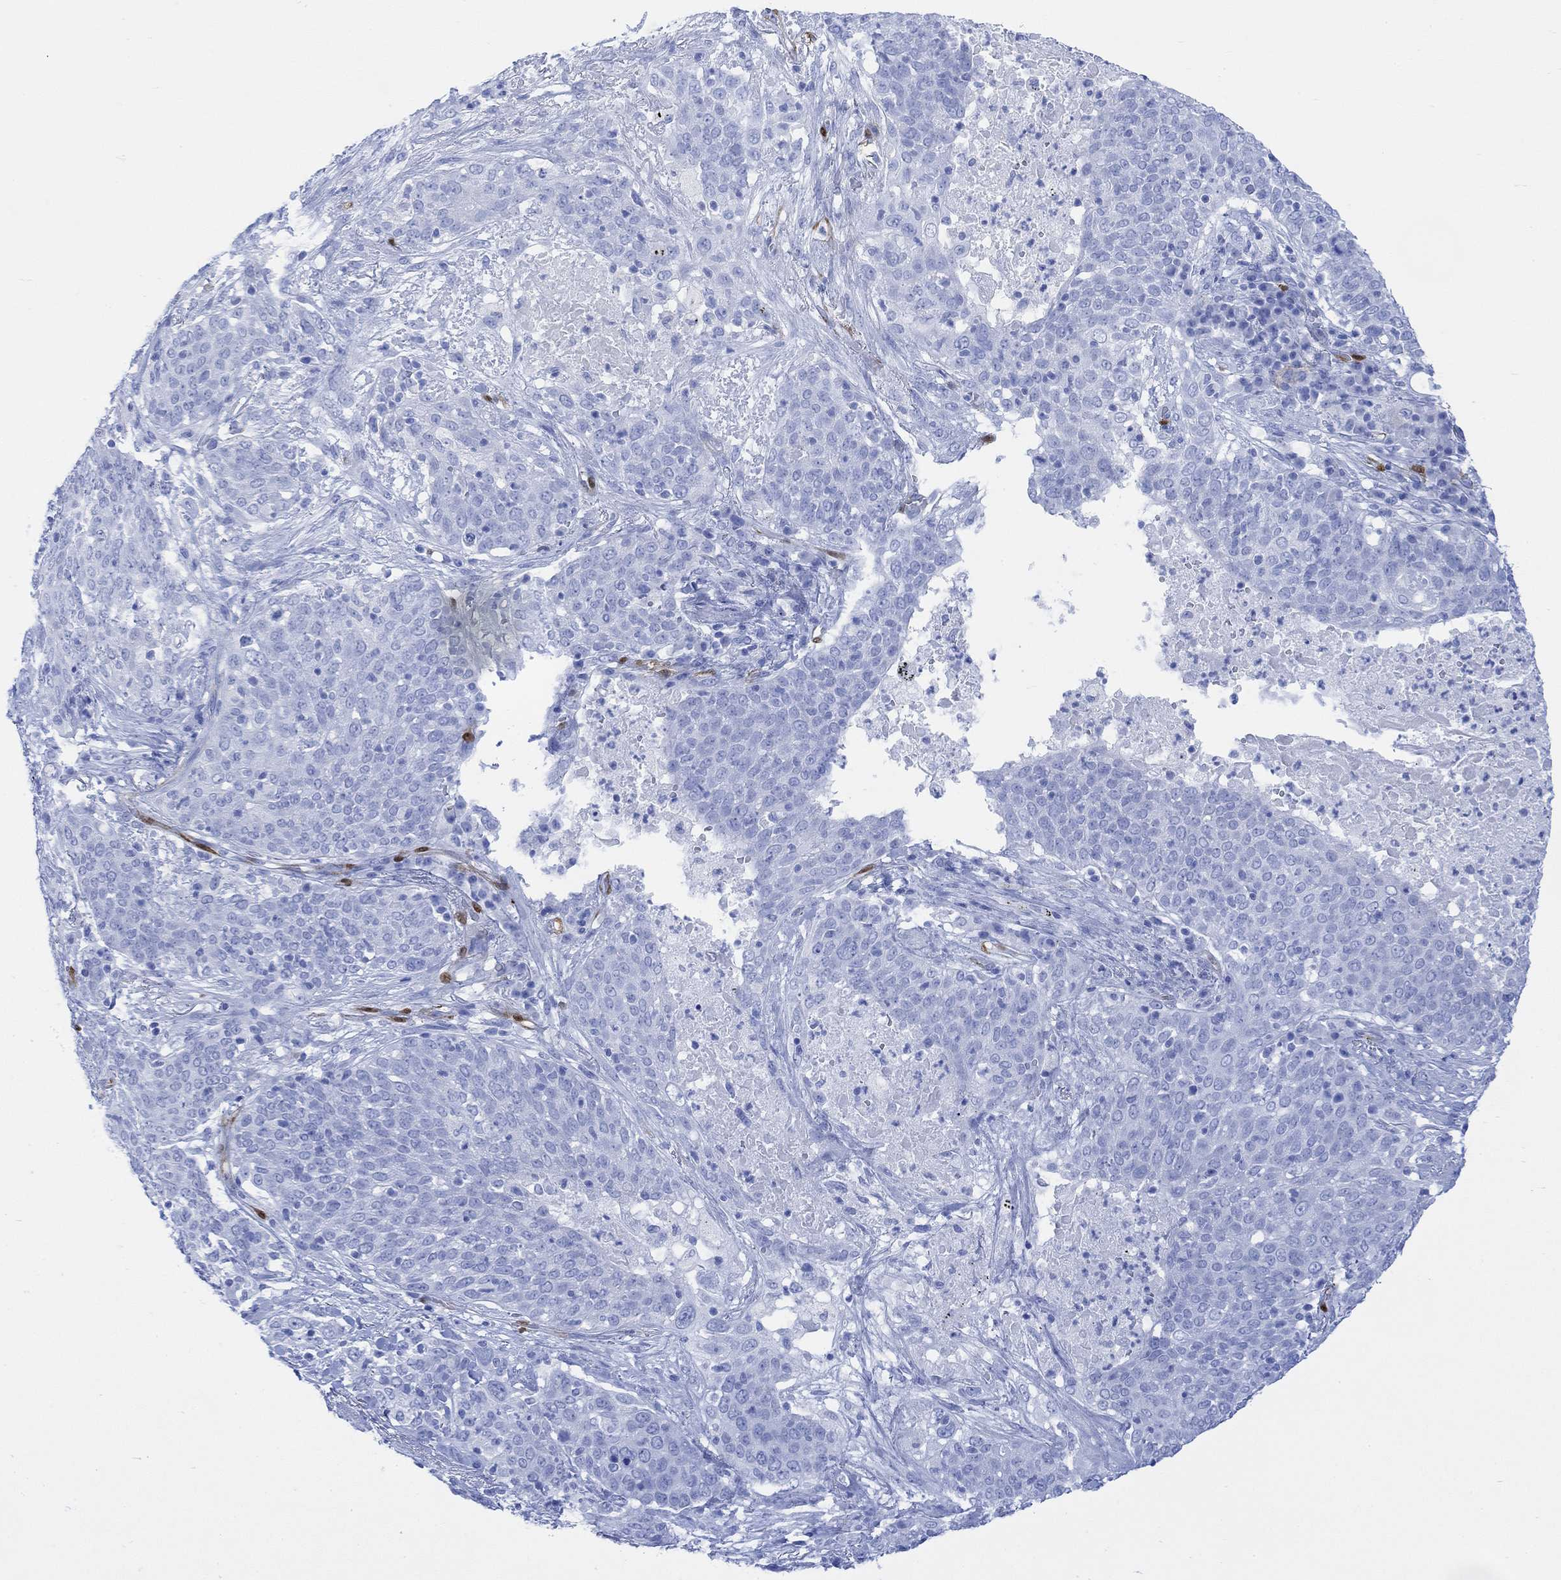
{"staining": {"intensity": "negative", "quantity": "none", "location": "none"}, "tissue": "lung cancer", "cell_type": "Tumor cells", "image_type": "cancer", "snomed": [{"axis": "morphology", "description": "Squamous cell carcinoma, NOS"}, {"axis": "topography", "description": "Lung"}], "caption": "An immunohistochemistry image of lung cancer (squamous cell carcinoma) is shown. There is no staining in tumor cells of lung cancer (squamous cell carcinoma).", "gene": "TPPP3", "patient": {"sex": "male", "age": 82}}